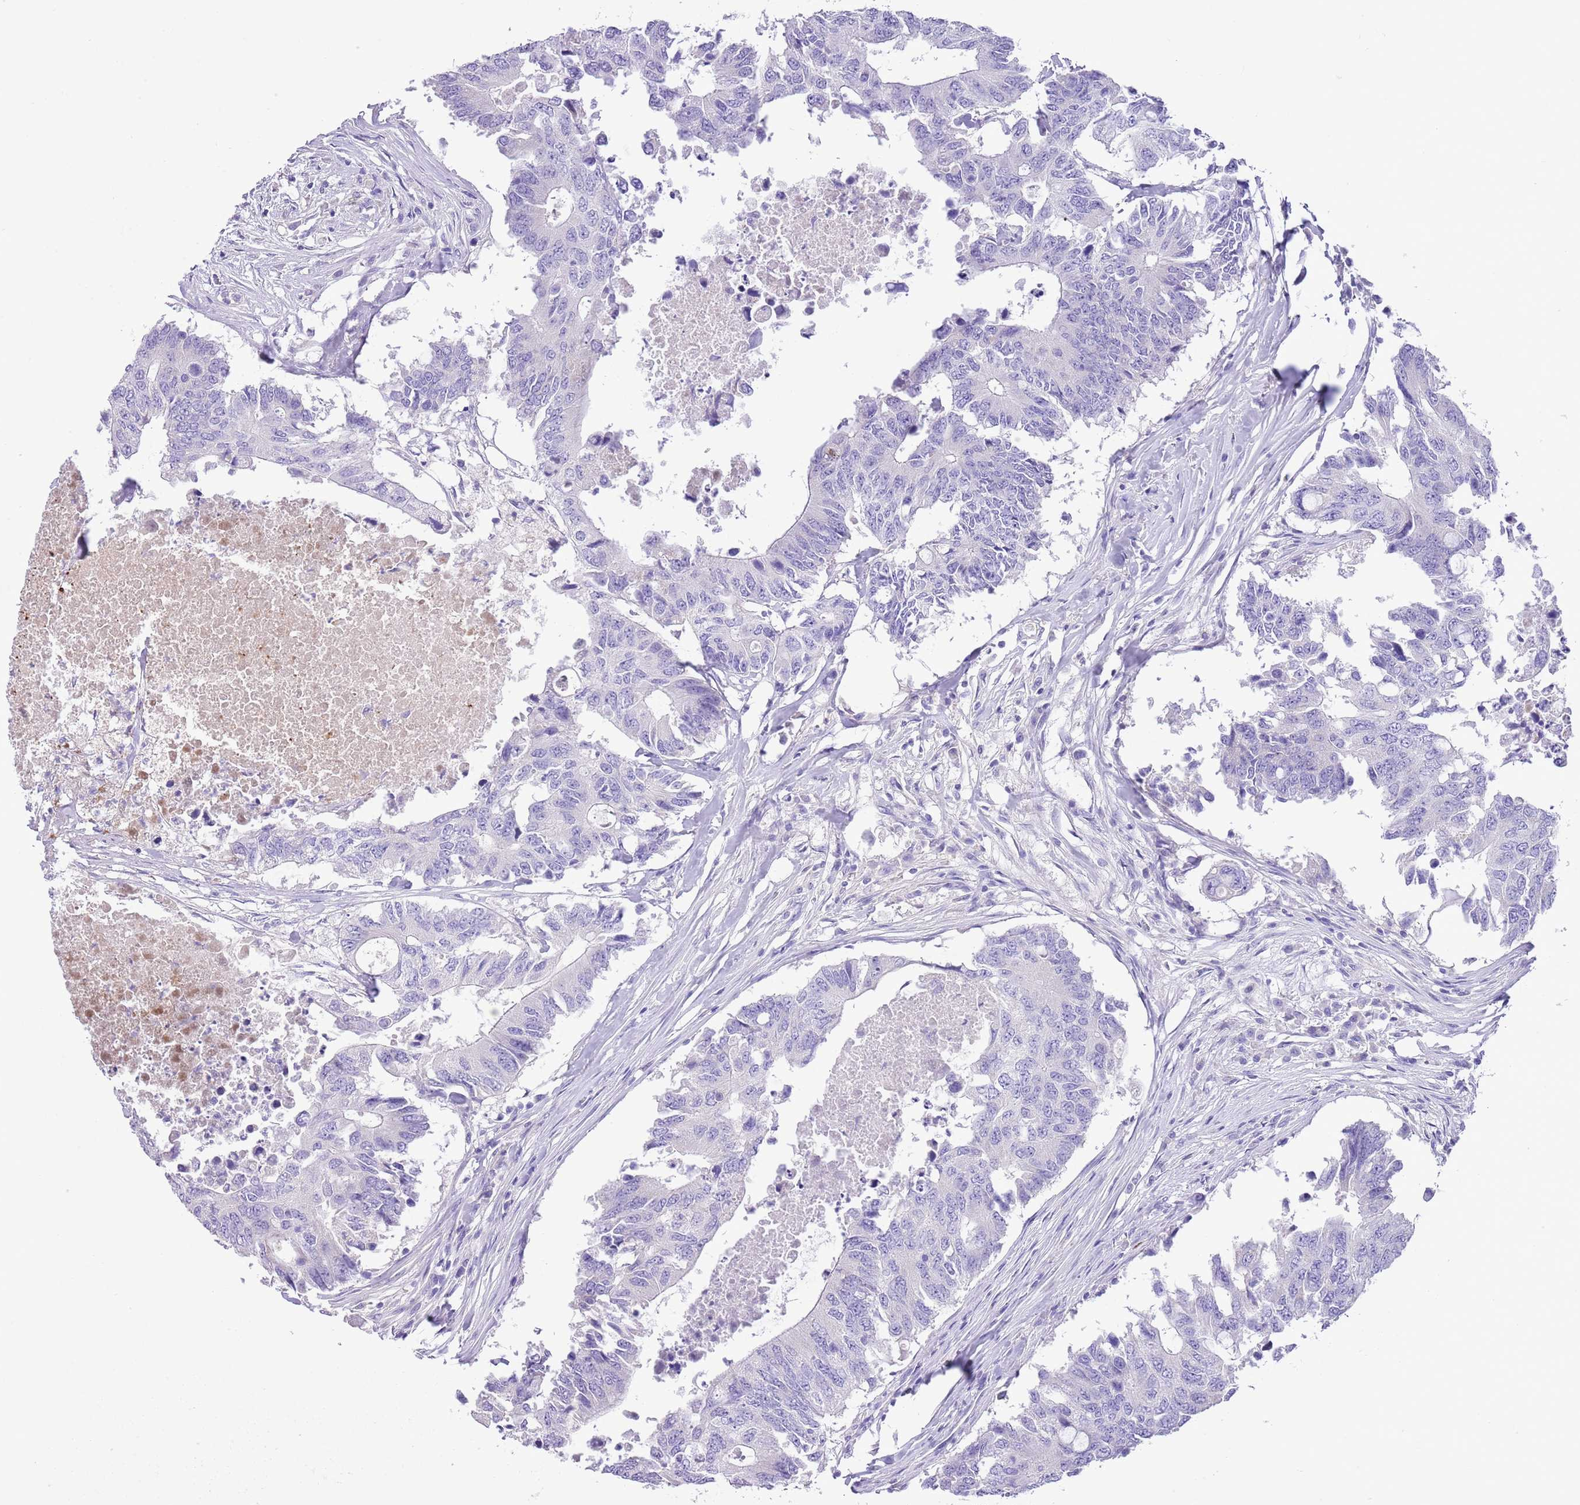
{"staining": {"intensity": "negative", "quantity": "none", "location": "none"}, "tissue": "colorectal cancer", "cell_type": "Tumor cells", "image_type": "cancer", "snomed": [{"axis": "morphology", "description": "Adenocarcinoma, NOS"}, {"axis": "topography", "description": "Colon"}], "caption": "An image of human colorectal cancer is negative for staining in tumor cells.", "gene": "CLEC2A", "patient": {"sex": "male", "age": 71}}